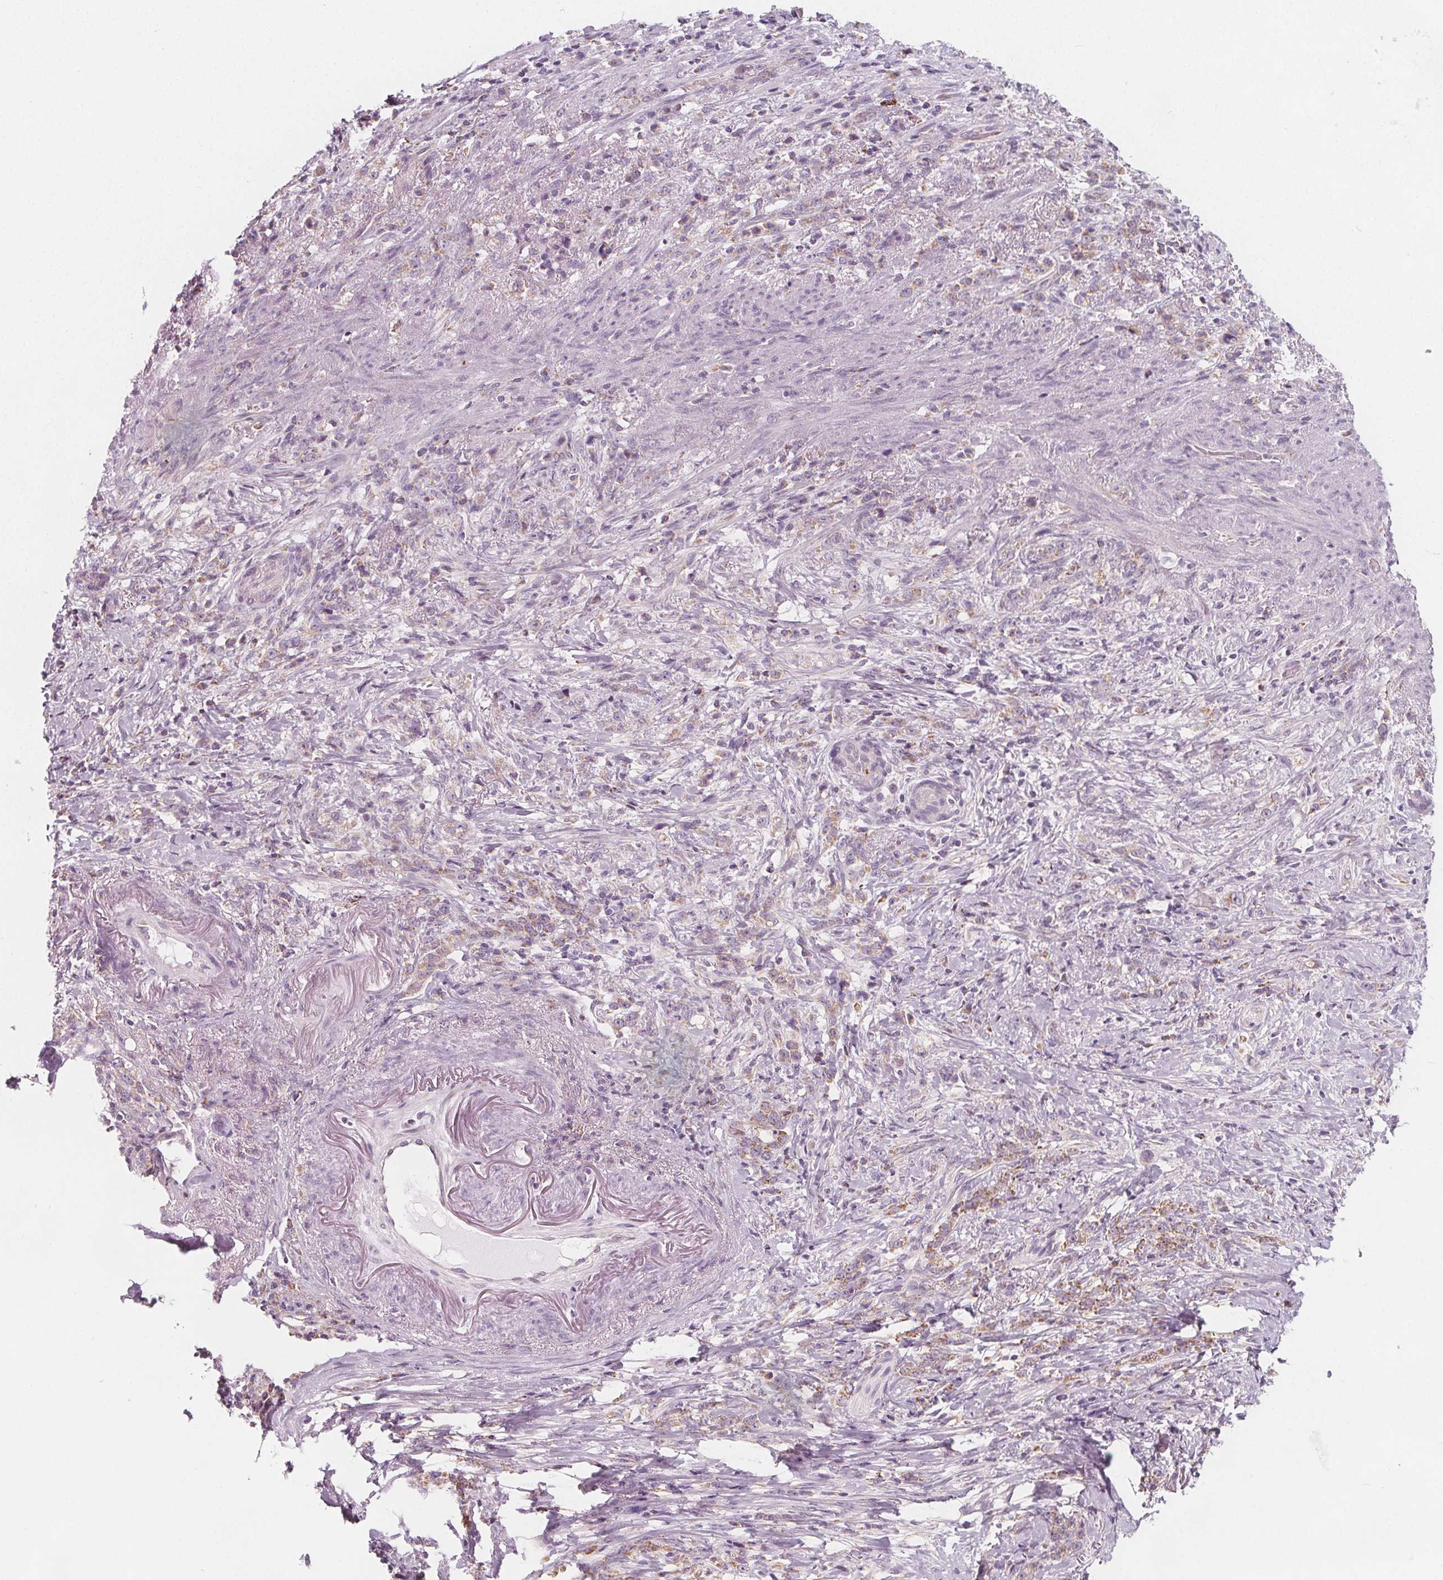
{"staining": {"intensity": "weak", "quantity": ">75%", "location": "cytoplasmic/membranous"}, "tissue": "stomach cancer", "cell_type": "Tumor cells", "image_type": "cancer", "snomed": [{"axis": "morphology", "description": "Adenocarcinoma, NOS"}, {"axis": "topography", "description": "Stomach, lower"}], "caption": "Adenocarcinoma (stomach) stained with immunohistochemistry (IHC) displays weak cytoplasmic/membranous positivity in about >75% of tumor cells.", "gene": "IL17C", "patient": {"sex": "male", "age": 88}}